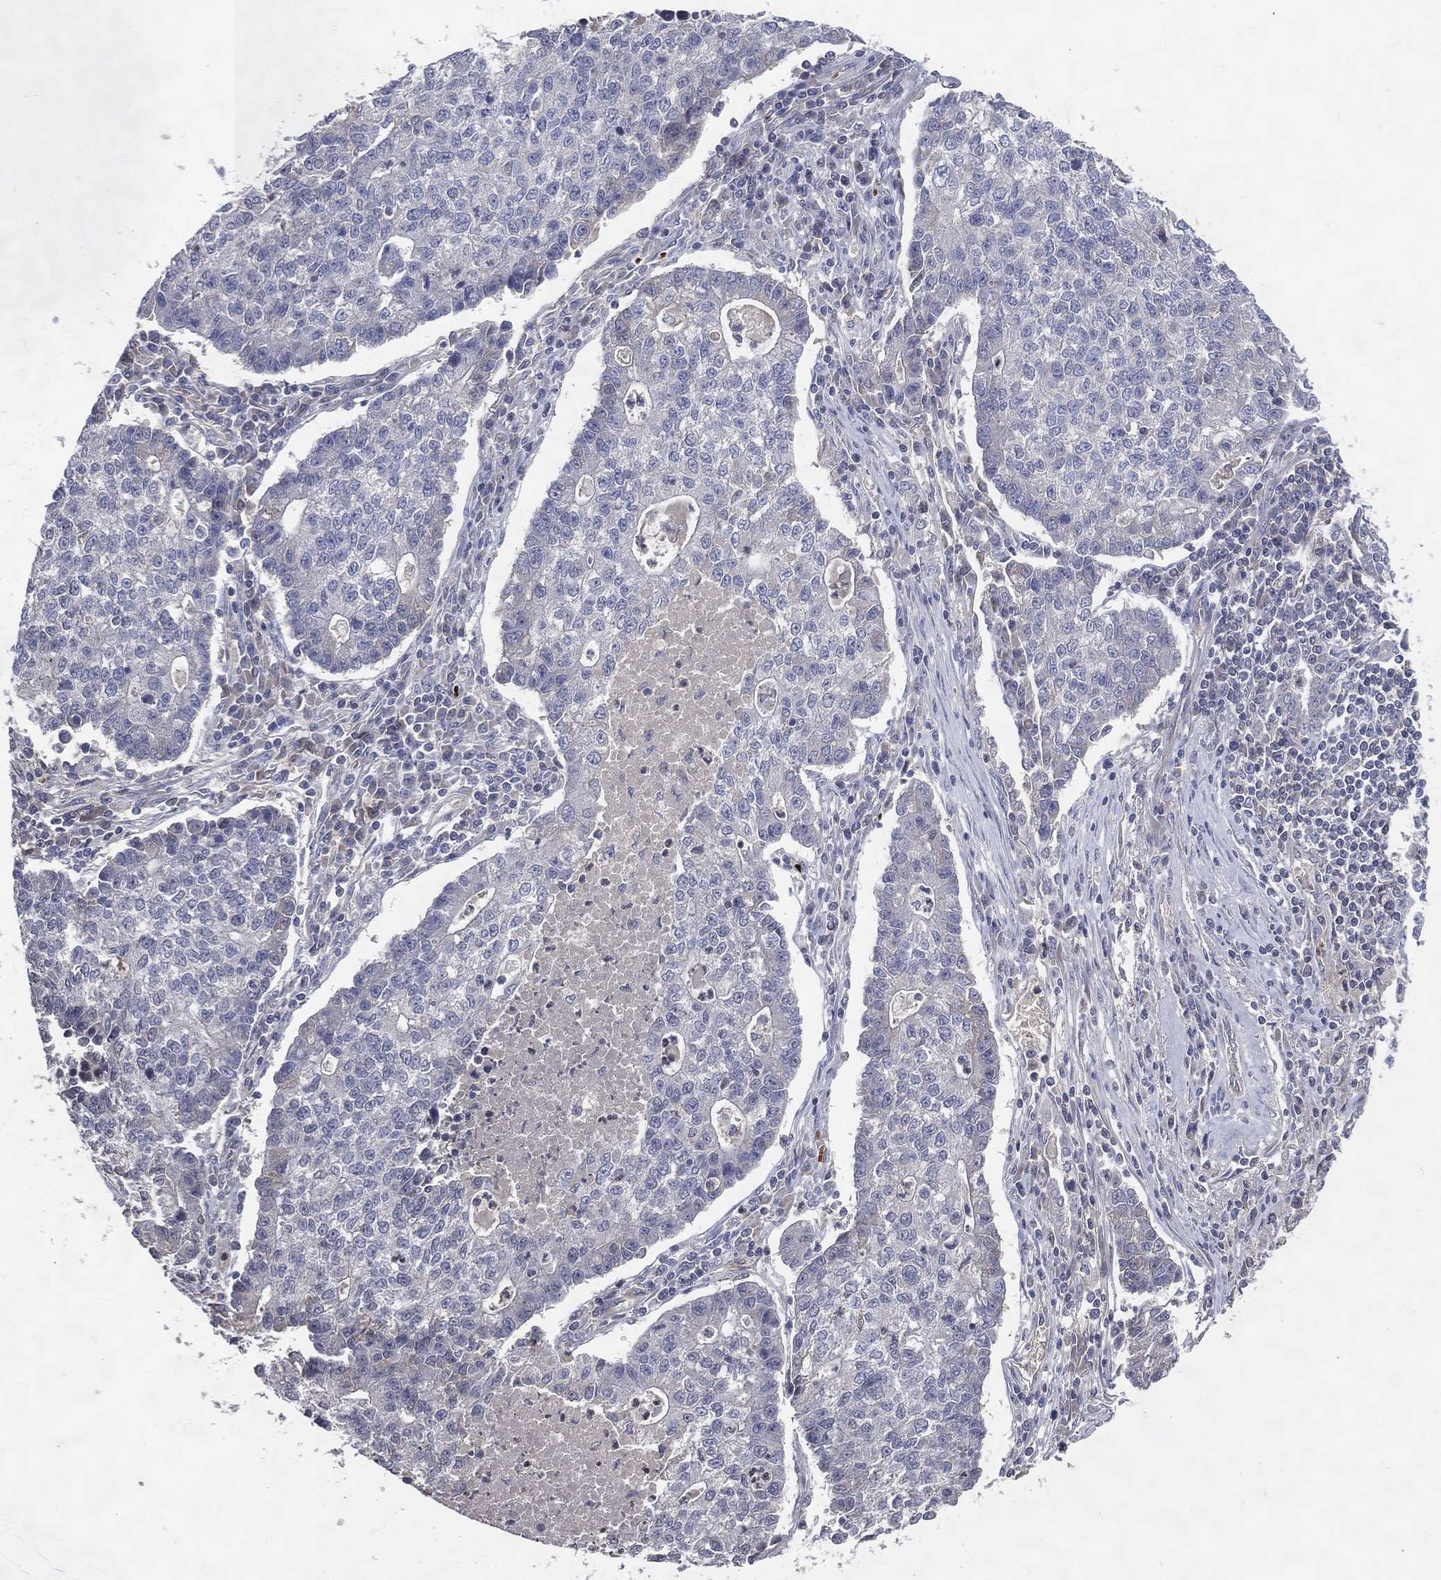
{"staining": {"intensity": "negative", "quantity": "none", "location": "none"}, "tissue": "lung cancer", "cell_type": "Tumor cells", "image_type": "cancer", "snomed": [{"axis": "morphology", "description": "Adenocarcinoma, NOS"}, {"axis": "topography", "description": "Lung"}], "caption": "The immunohistochemistry photomicrograph has no significant staining in tumor cells of lung cancer (adenocarcinoma) tissue. Nuclei are stained in blue.", "gene": "DNAH7", "patient": {"sex": "male", "age": 57}}